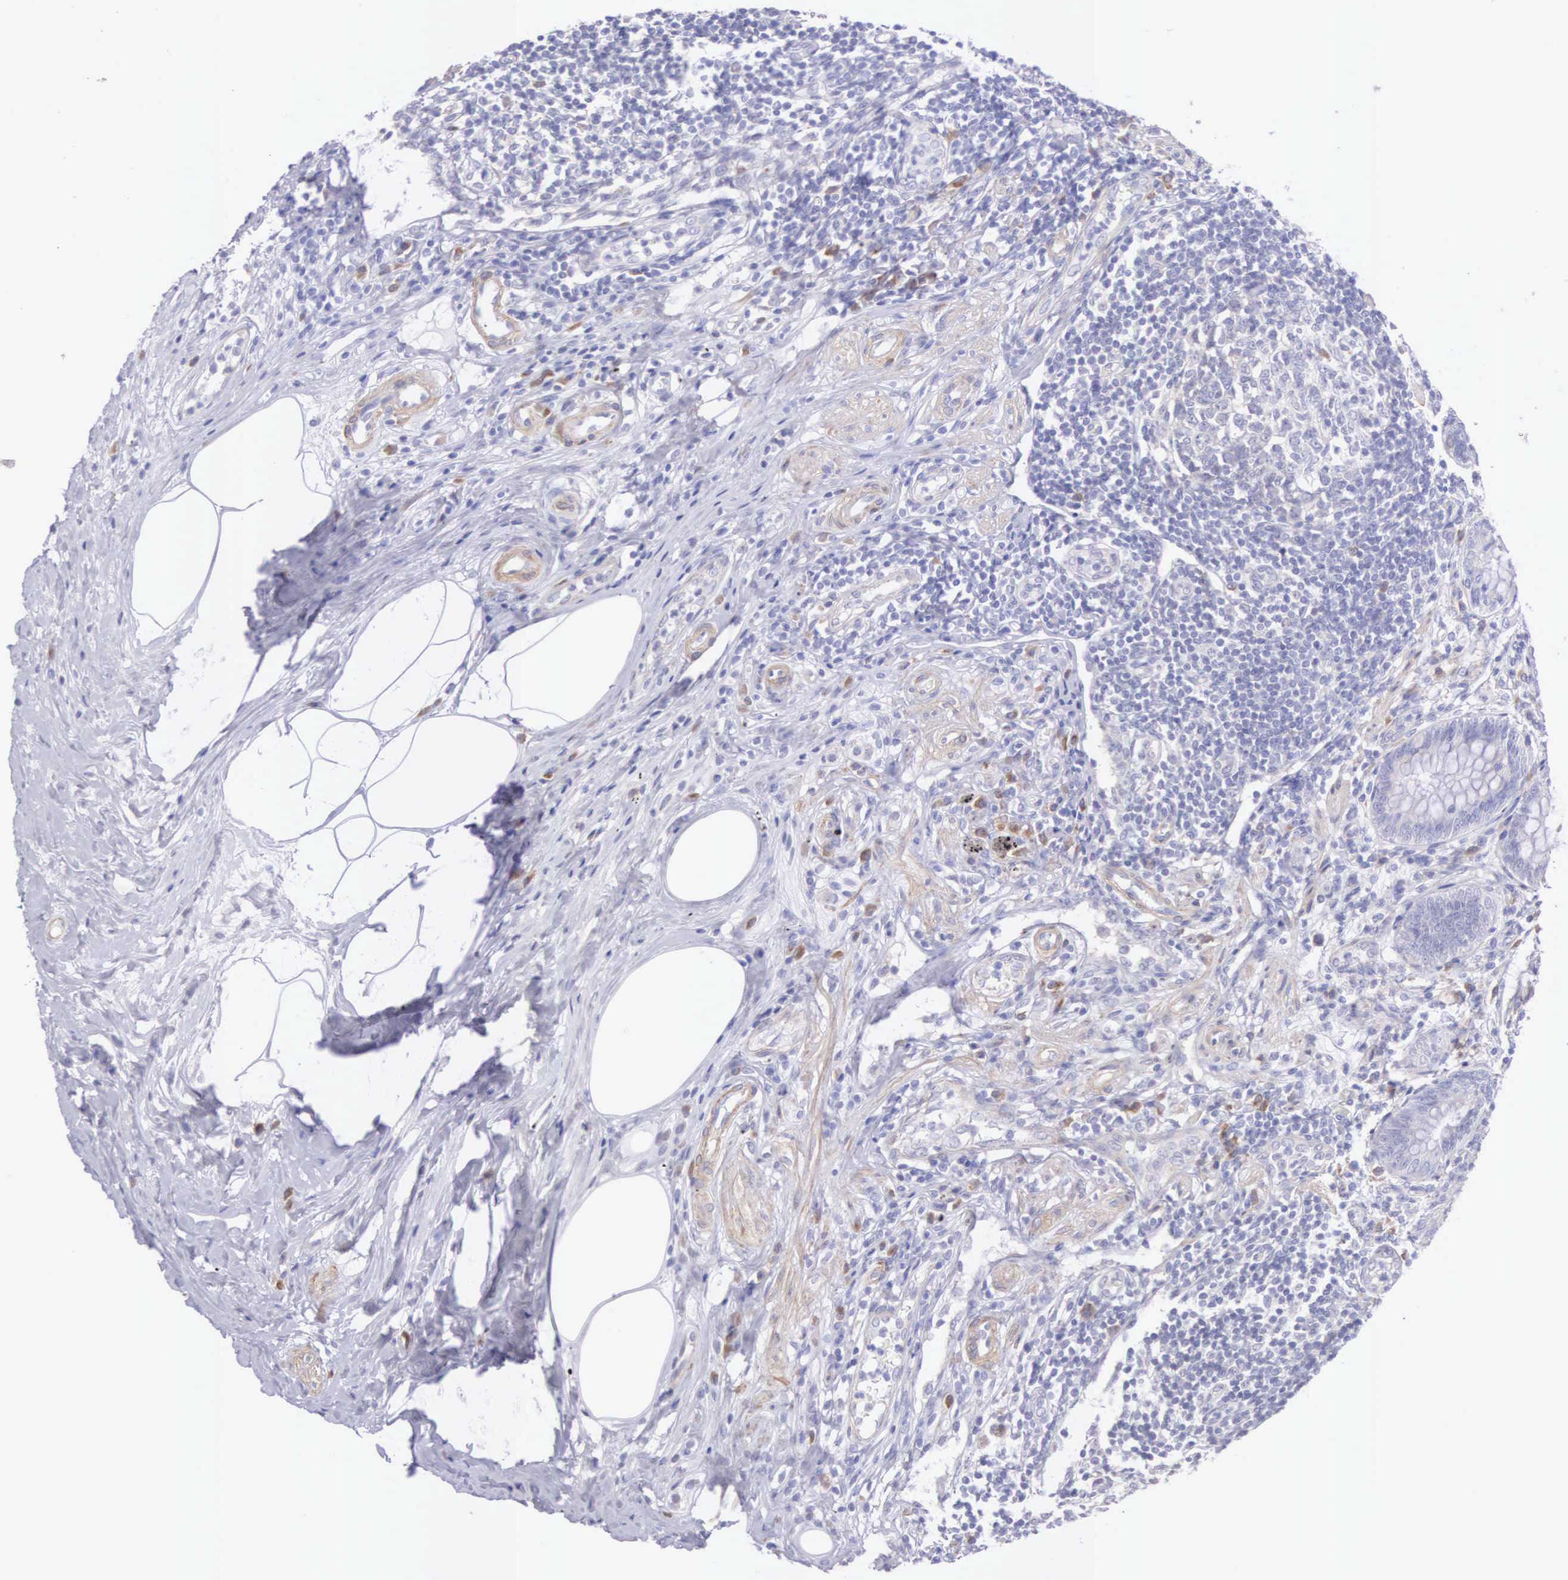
{"staining": {"intensity": "weak", "quantity": "25%-75%", "location": "cytoplasmic/membranous"}, "tissue": "appendix", "cell_type": "Glandular cells", "image_type": "normal", "snomed": [{"axis": "morphology", "description": "Normal tissue, NOS"}, {"axis": "topography", "description": "Appendix"}], "caption": "Immunohistochemistry staining of benign appendix, which displays low levels of weak cytoplasmic/membranous positivity in about 25%-75% of glandular cells indicating weak cytoplasmic/membranous protein positivity. The staining was performed using DAB (3,3'-diaminobenzidine) (brown) for protein detection and nuclei were counterstained in hematoxylin (blue).", "gene": "ARFGAP3", "patient": {"sex": "female", "age": 34}}